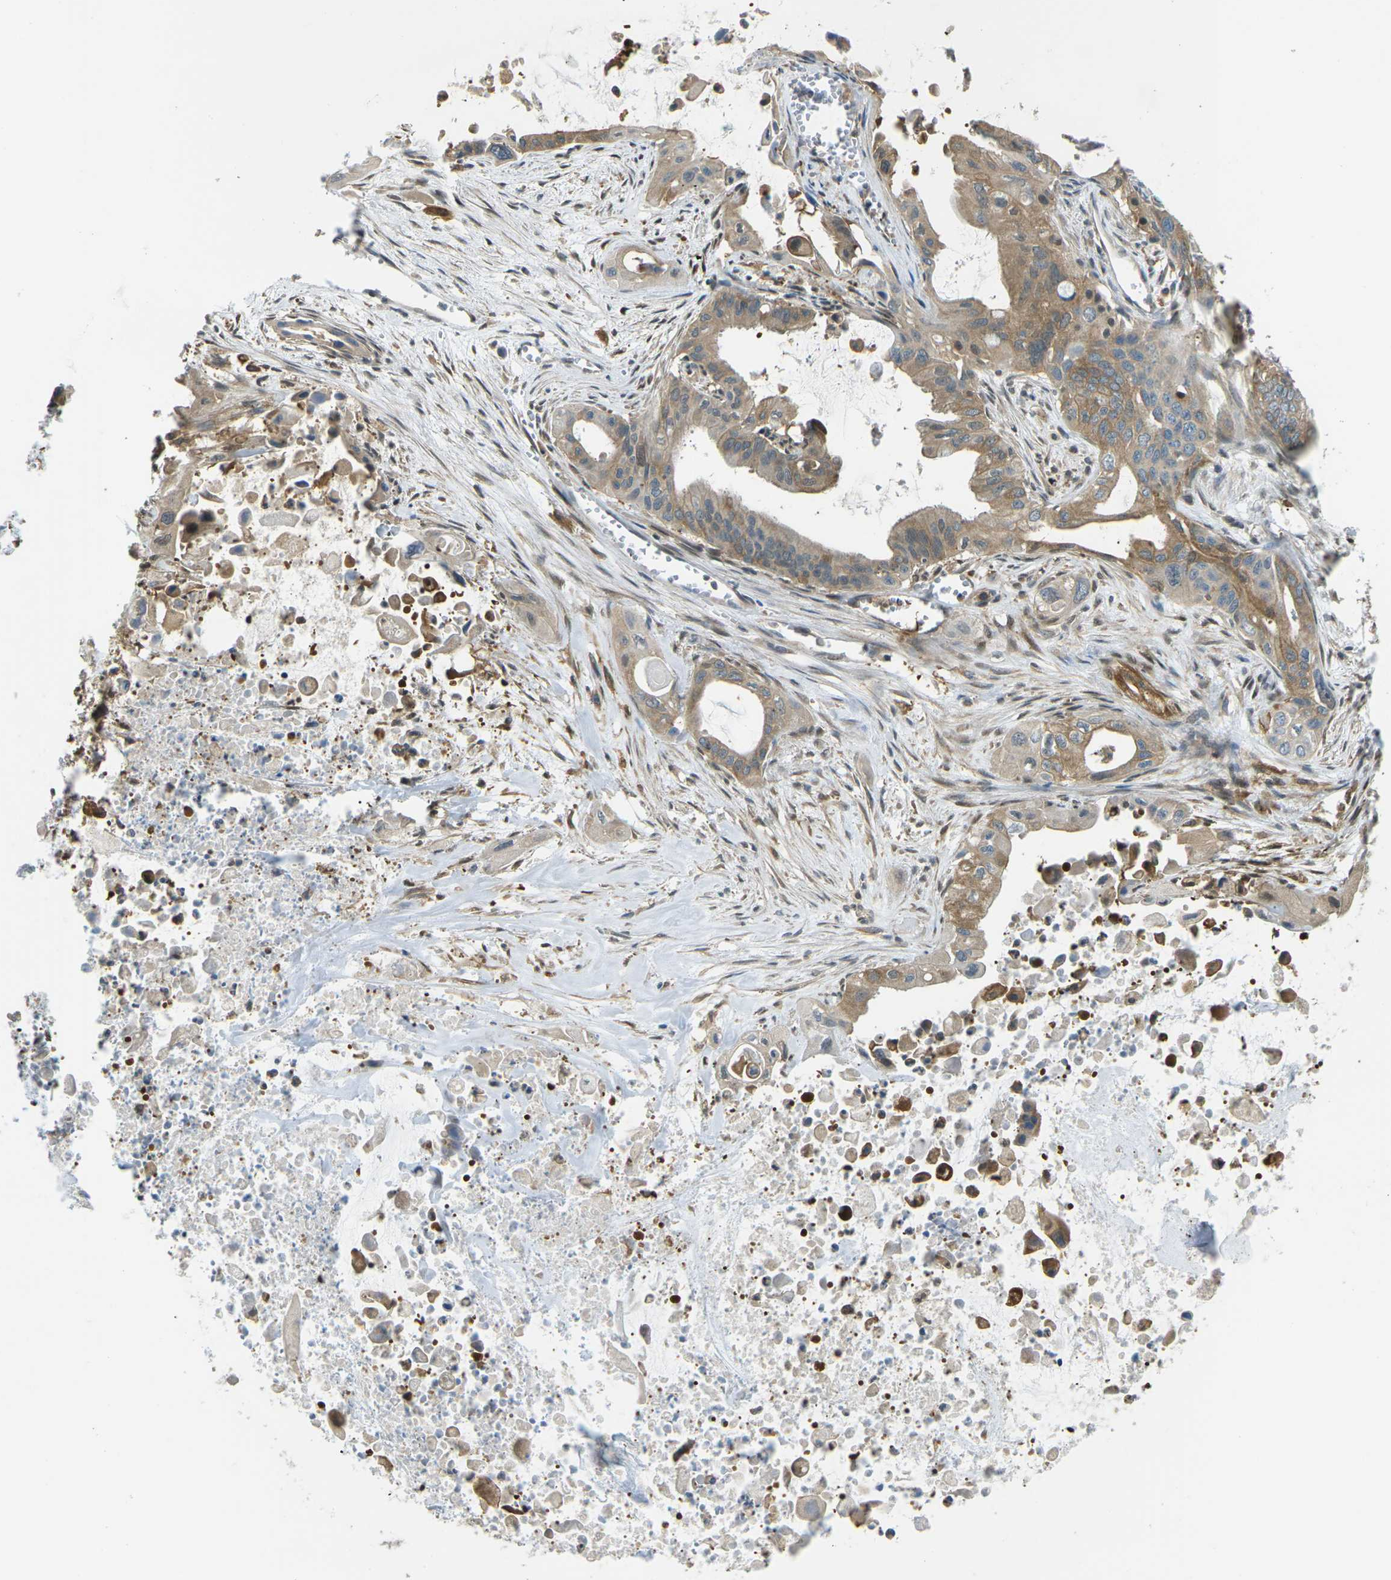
{"staining": {"intensity": "weak", "quantity": ">75%", "location": "cytoplasmic/membranous"}, "tissue": "pancreatic cancer", "cell_type": "Tumor cells", "image_type": "cancer", "snomed": [{"axis": "morphology", "description": "Adenocarcinoma, NOS"}, {"axis": "topography", "description": "Pancreas"}], "caption": "High-magnification brightfield microscopy of pancreatic adenocarcinoma stained with DAB (3,3'-diaminobenzidine) (brown) and counterstained with hematoxylin (blue). tumor cells exhibit weak cytoplasmic/membranous staining is appreciated in about>75% of cells. (Stains: DAB (3,3'-diaminobenzidine) in brown, nuclei in blue, Microscopy: brightfield microscopy at high magnification).", "gene": "PIEZO2", "patient": {"sex": "male", "age": 73}}